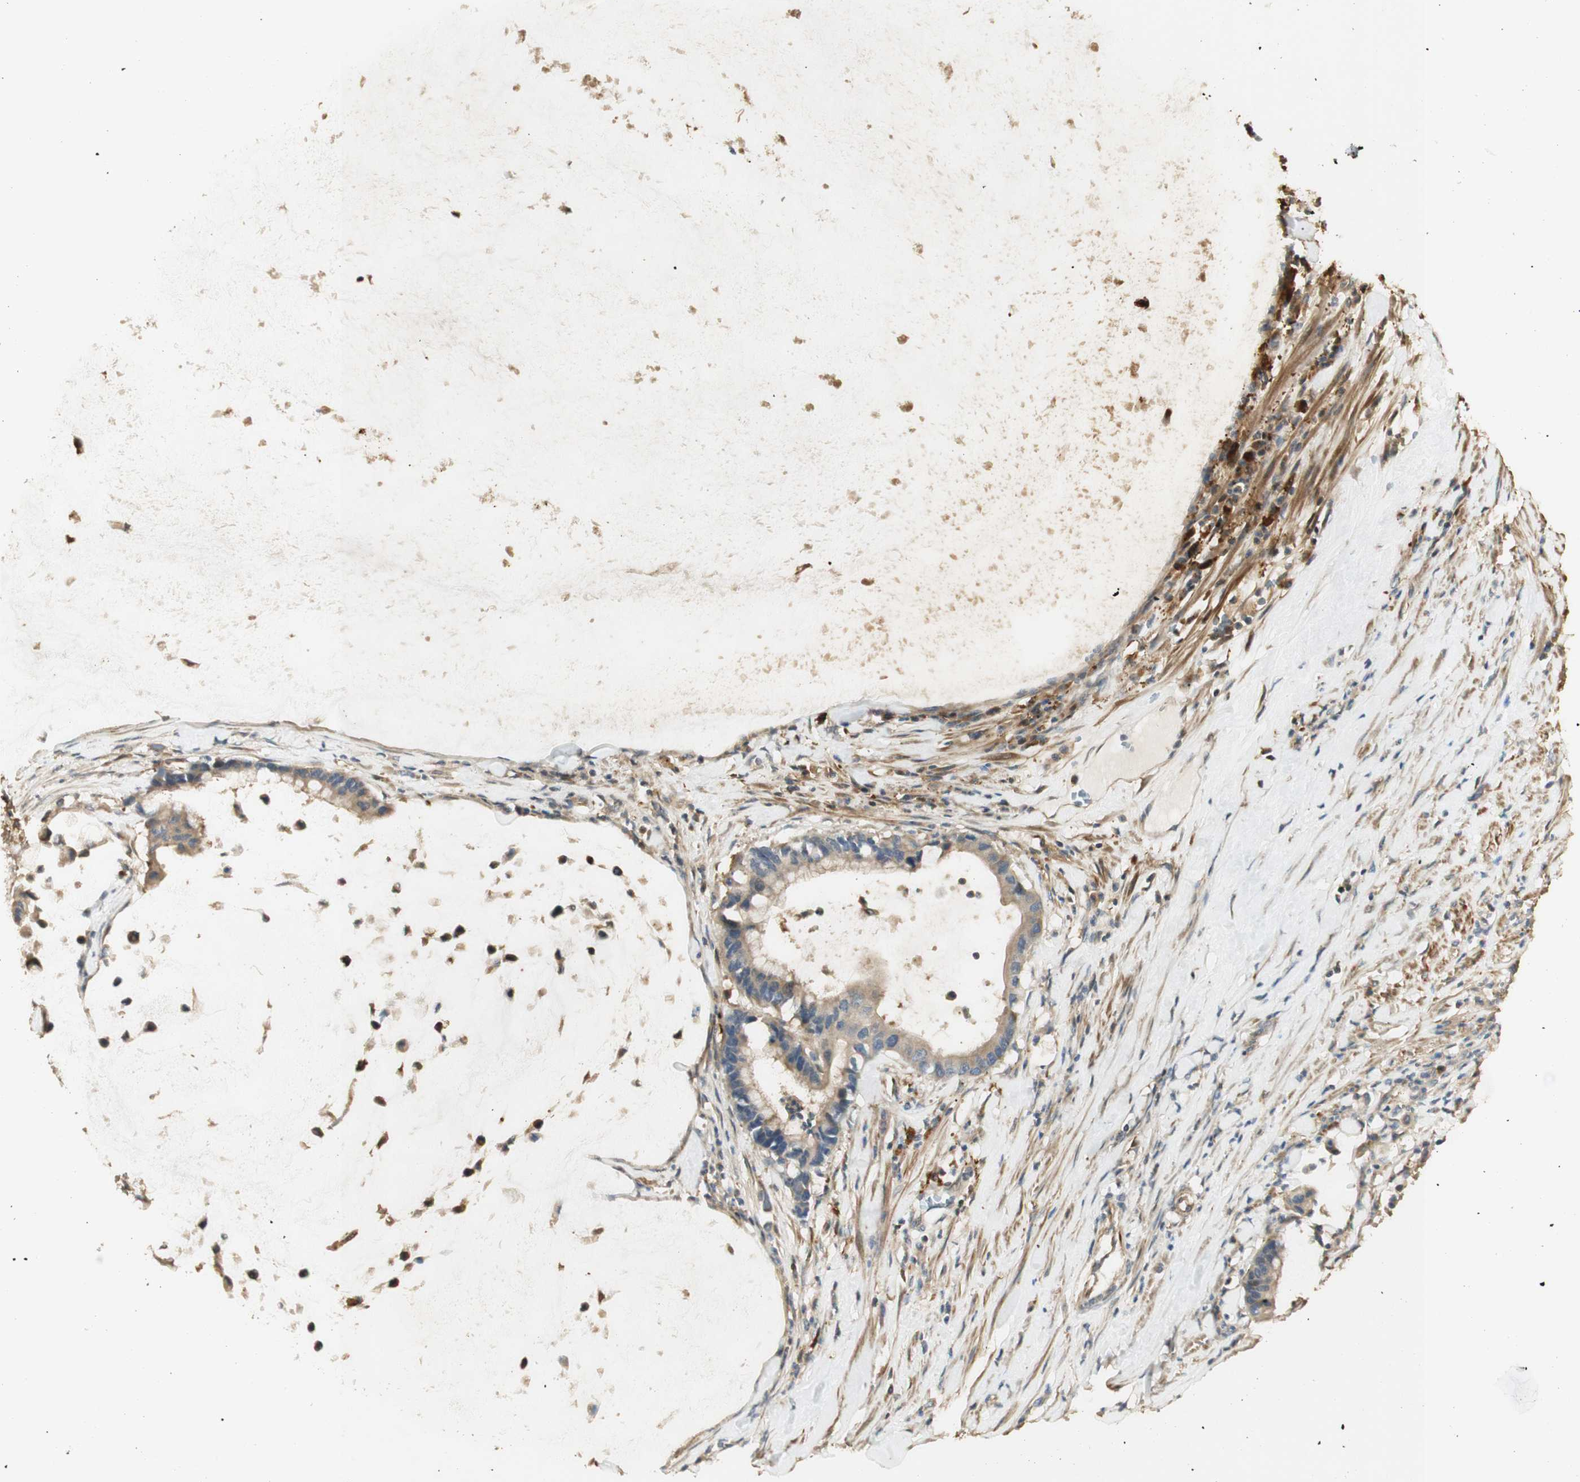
{"staining": {"intensity": "moderate", "quantity": ">75%", "location": "cytoplasmic/membranous"}, "tissue": "pancreatic cancer", "cell_type": "Tumor cells", "image_type": "cancer", "snomed": [{"axis": "morphology", "description": "Adenocarcinoma, NOS"}, {"axis": "topography", "description": "Pancreas"}], "caption": "Brown immunohistochemical staining in human adenocarcinoma (pancreatic) demonstrates moderate cytoplasmic/membranous positivity in about >75% of tumor cells. (DAB (3,3'-diaminobenzidine) = brown stain, brightfield microscopy at high magnification).", "gene": "AGER", "patient": {"sex": "male", "age": 41}}